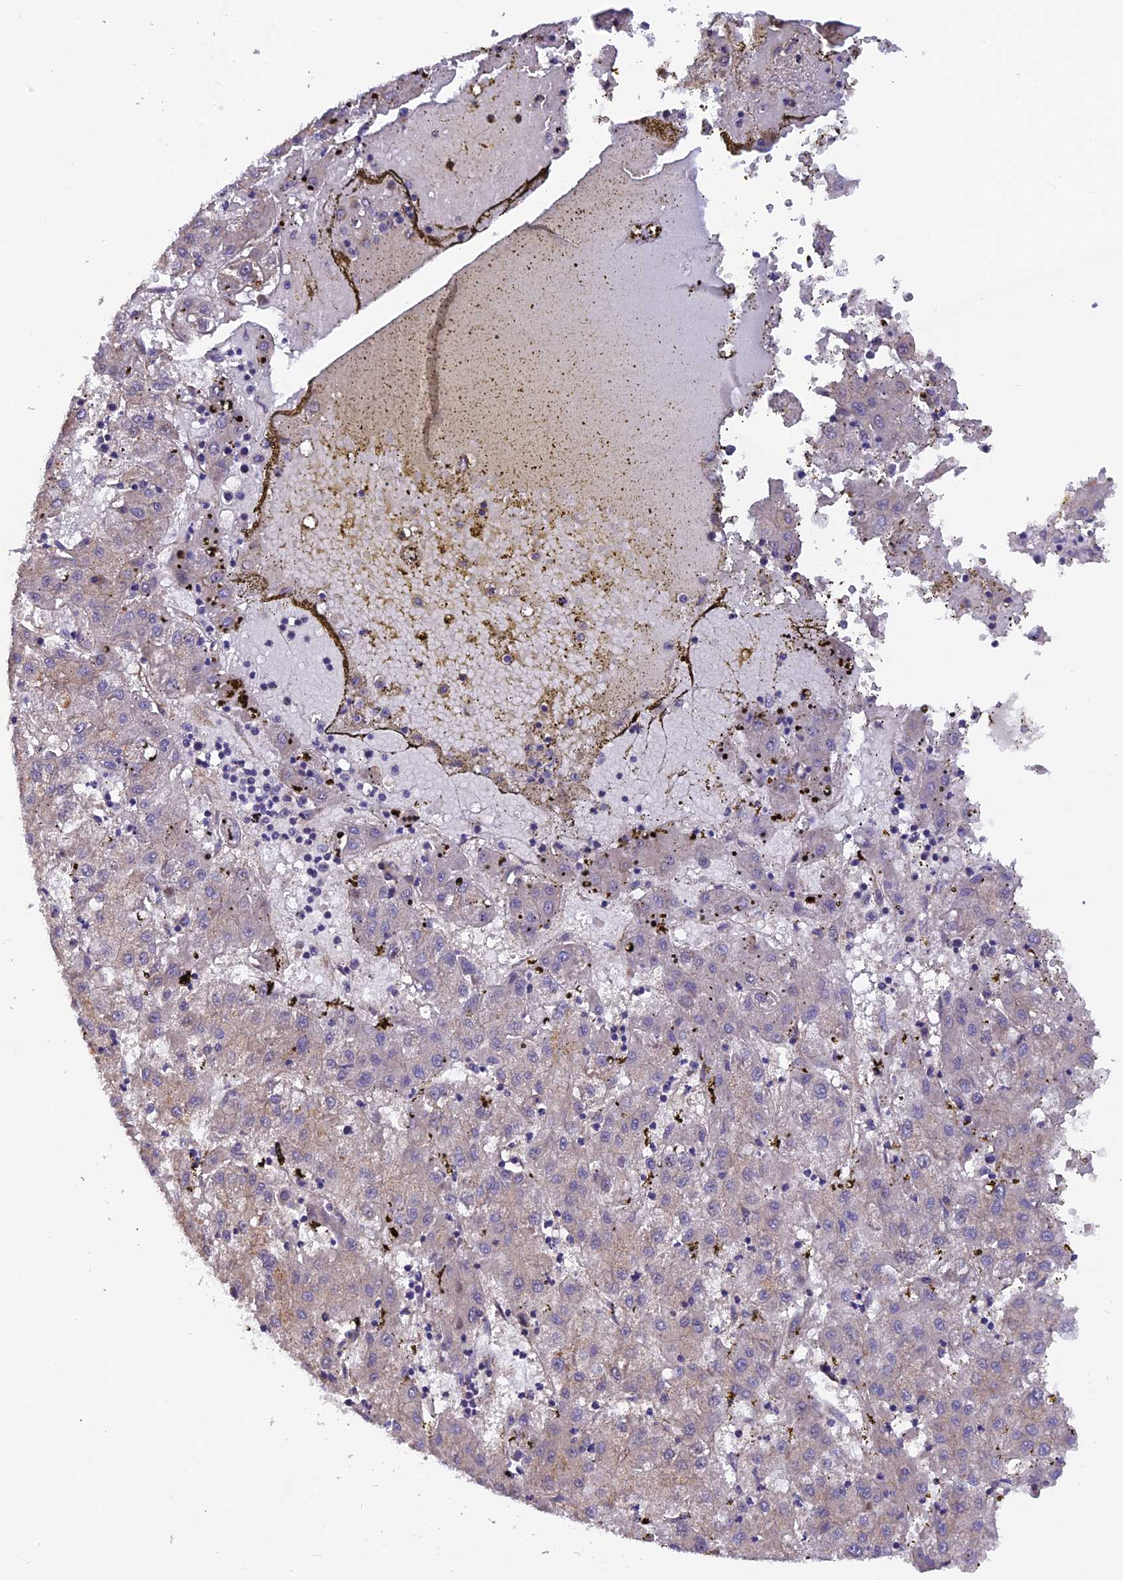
{"staining": {"intensity": "weak", "quantity": "<25%", "location": "cytoplasmic/membranous"}, "tissue": "liver cancer", "cell_type": "Tumor cells", "image_type": "cancer", "snomed": [{"axis": "morphology", "description": "Carcinoma, Hepatocellular, NOS"}, {"axis": "topography", "description": "Liver"}], "caption": "Immunohistochemical staining of human liver cancer (hepatocellular carcinoma) demonstrates no significant positivity in tumor cells.", "gene": "ADAMTS15", "patient": {"sex": "male", "age": 72}}